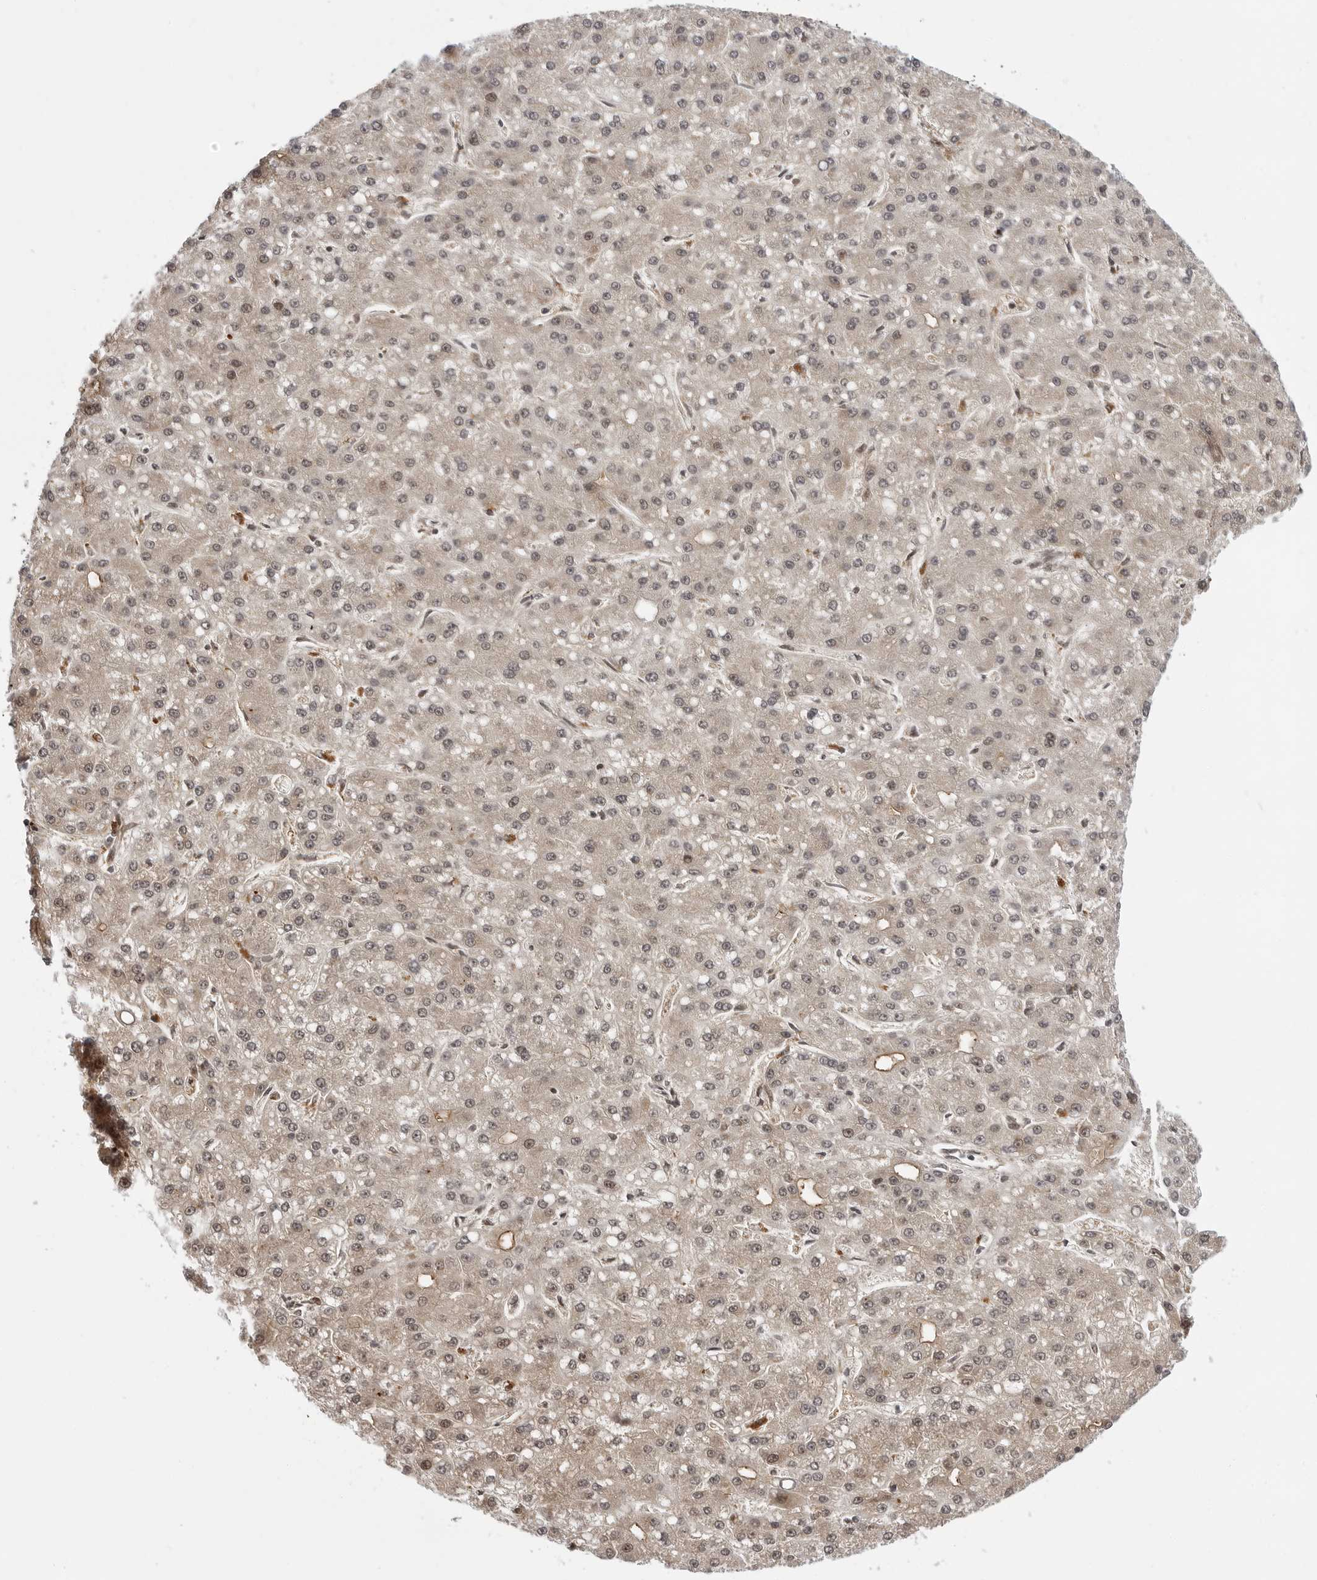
{"staining": {"intensity": "moderate", "quantity": "25%-75%", "location": "cytoplasmic/membranous,nuclear"}, "tissue": "liver cancer", "cell_type": "Tumor cells", "image_type": "cancer", "snomed": [{"axis": "morphology", "description": "Carcinoma, Hepatocellular, NOS"}, {"axis": "topography", "description": "Liver"}], "caption": "The histopathology image shows staining of liver cancer (hepatocellular carcinoma), revealing moderate cytoplasmic/membranous and nuclear protein positivity (brown color) within tumor cells.", "gene": "PHF3", "patient": {"sex": "male", "age": 67}}